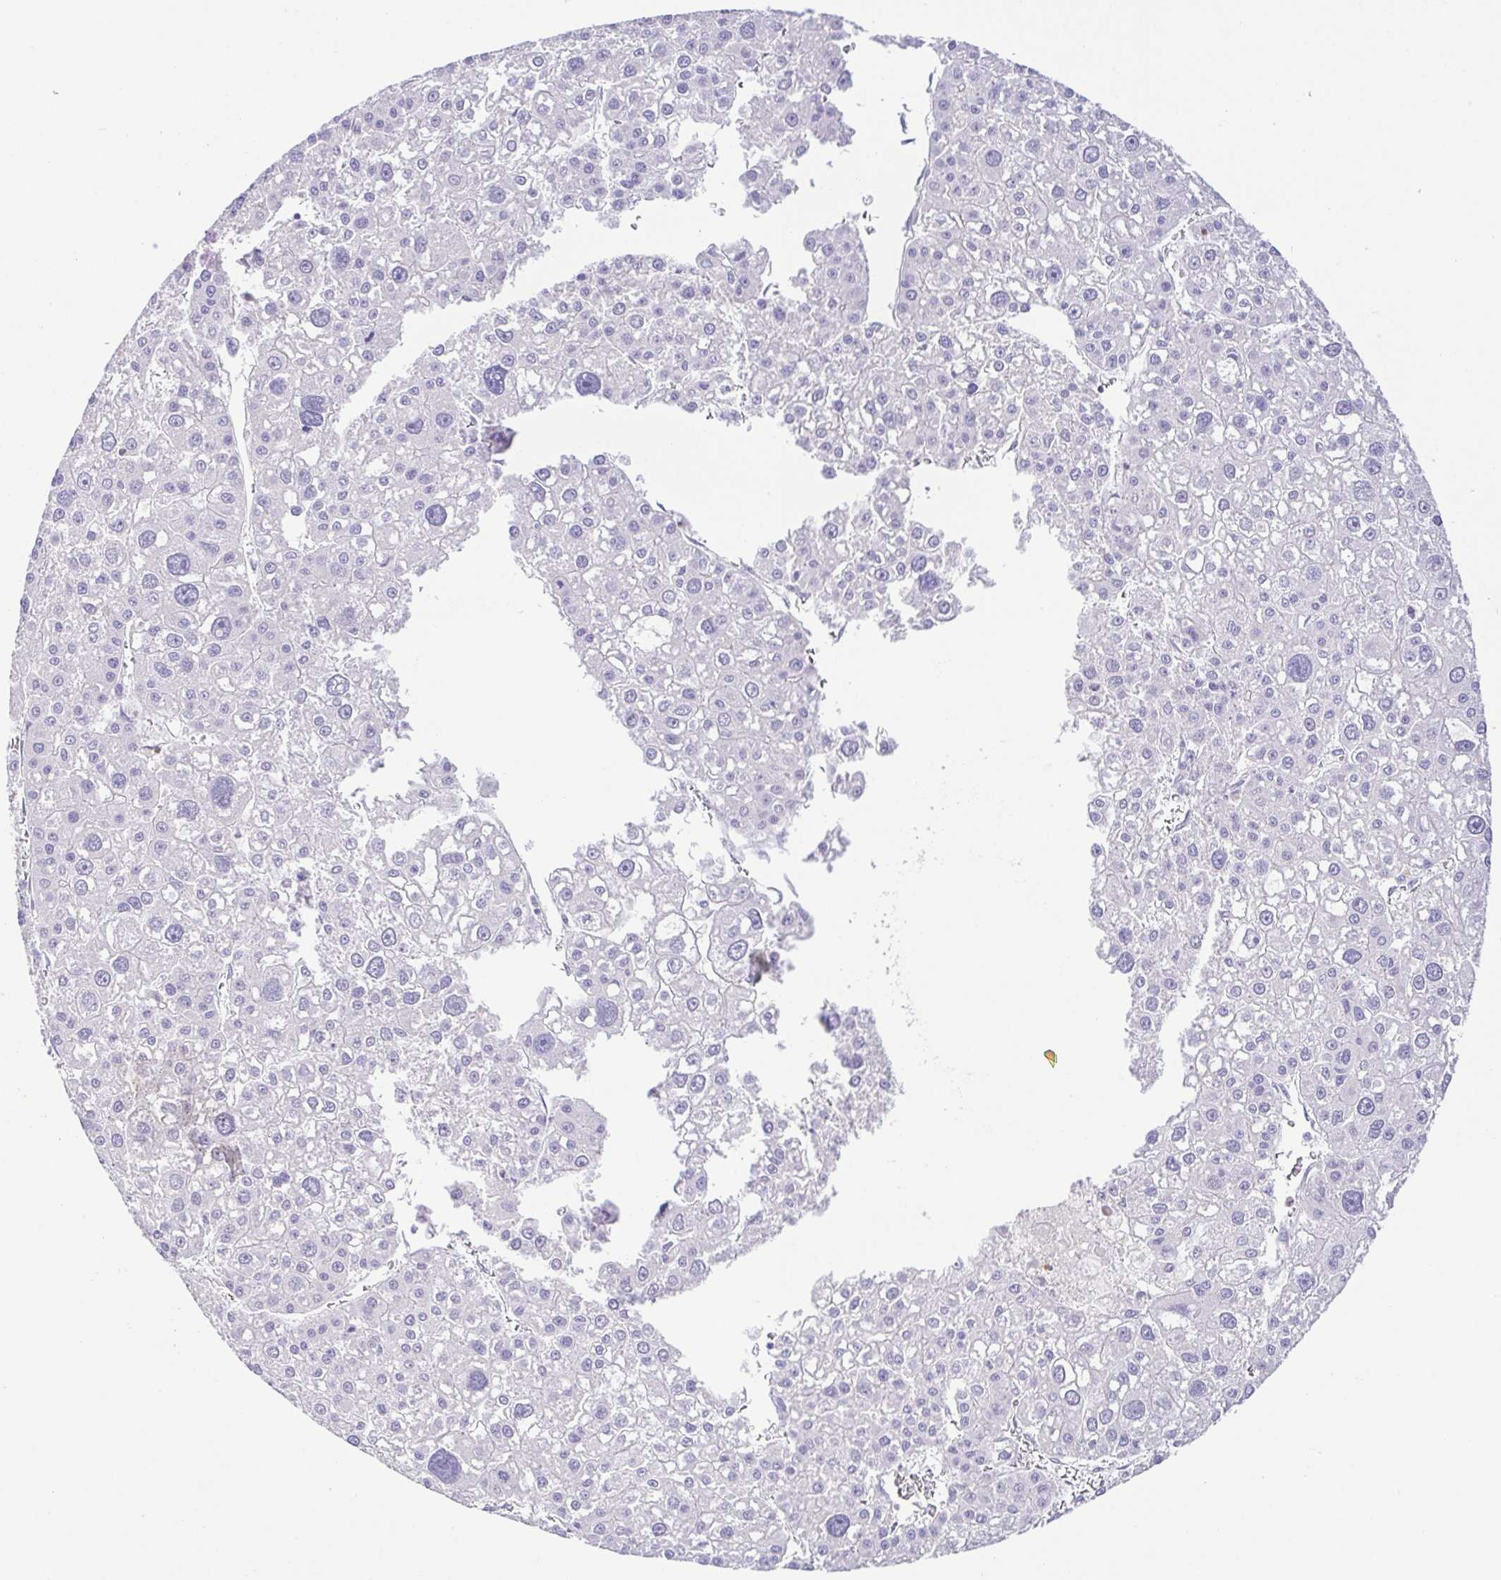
{"staining": {"intensity": "negative", "quantity": "none", "location": "none"}, "tissue": "liver cancer", "cell_type": "Tumor cells", "image_type": "cancer", "snomed": [{"axis": "morphology", "description": "Carcinoma, Hepatocellular, NOS"}, {"axis": "topography", "description": "Liver"}], "caption": "Liver hepatocellular carcinoma was stained to show a protein in brown. There is no significant positivity in tumor cells.", "gene": "PGLYRP1", "patient": {"sex": "male", "age": 73}}